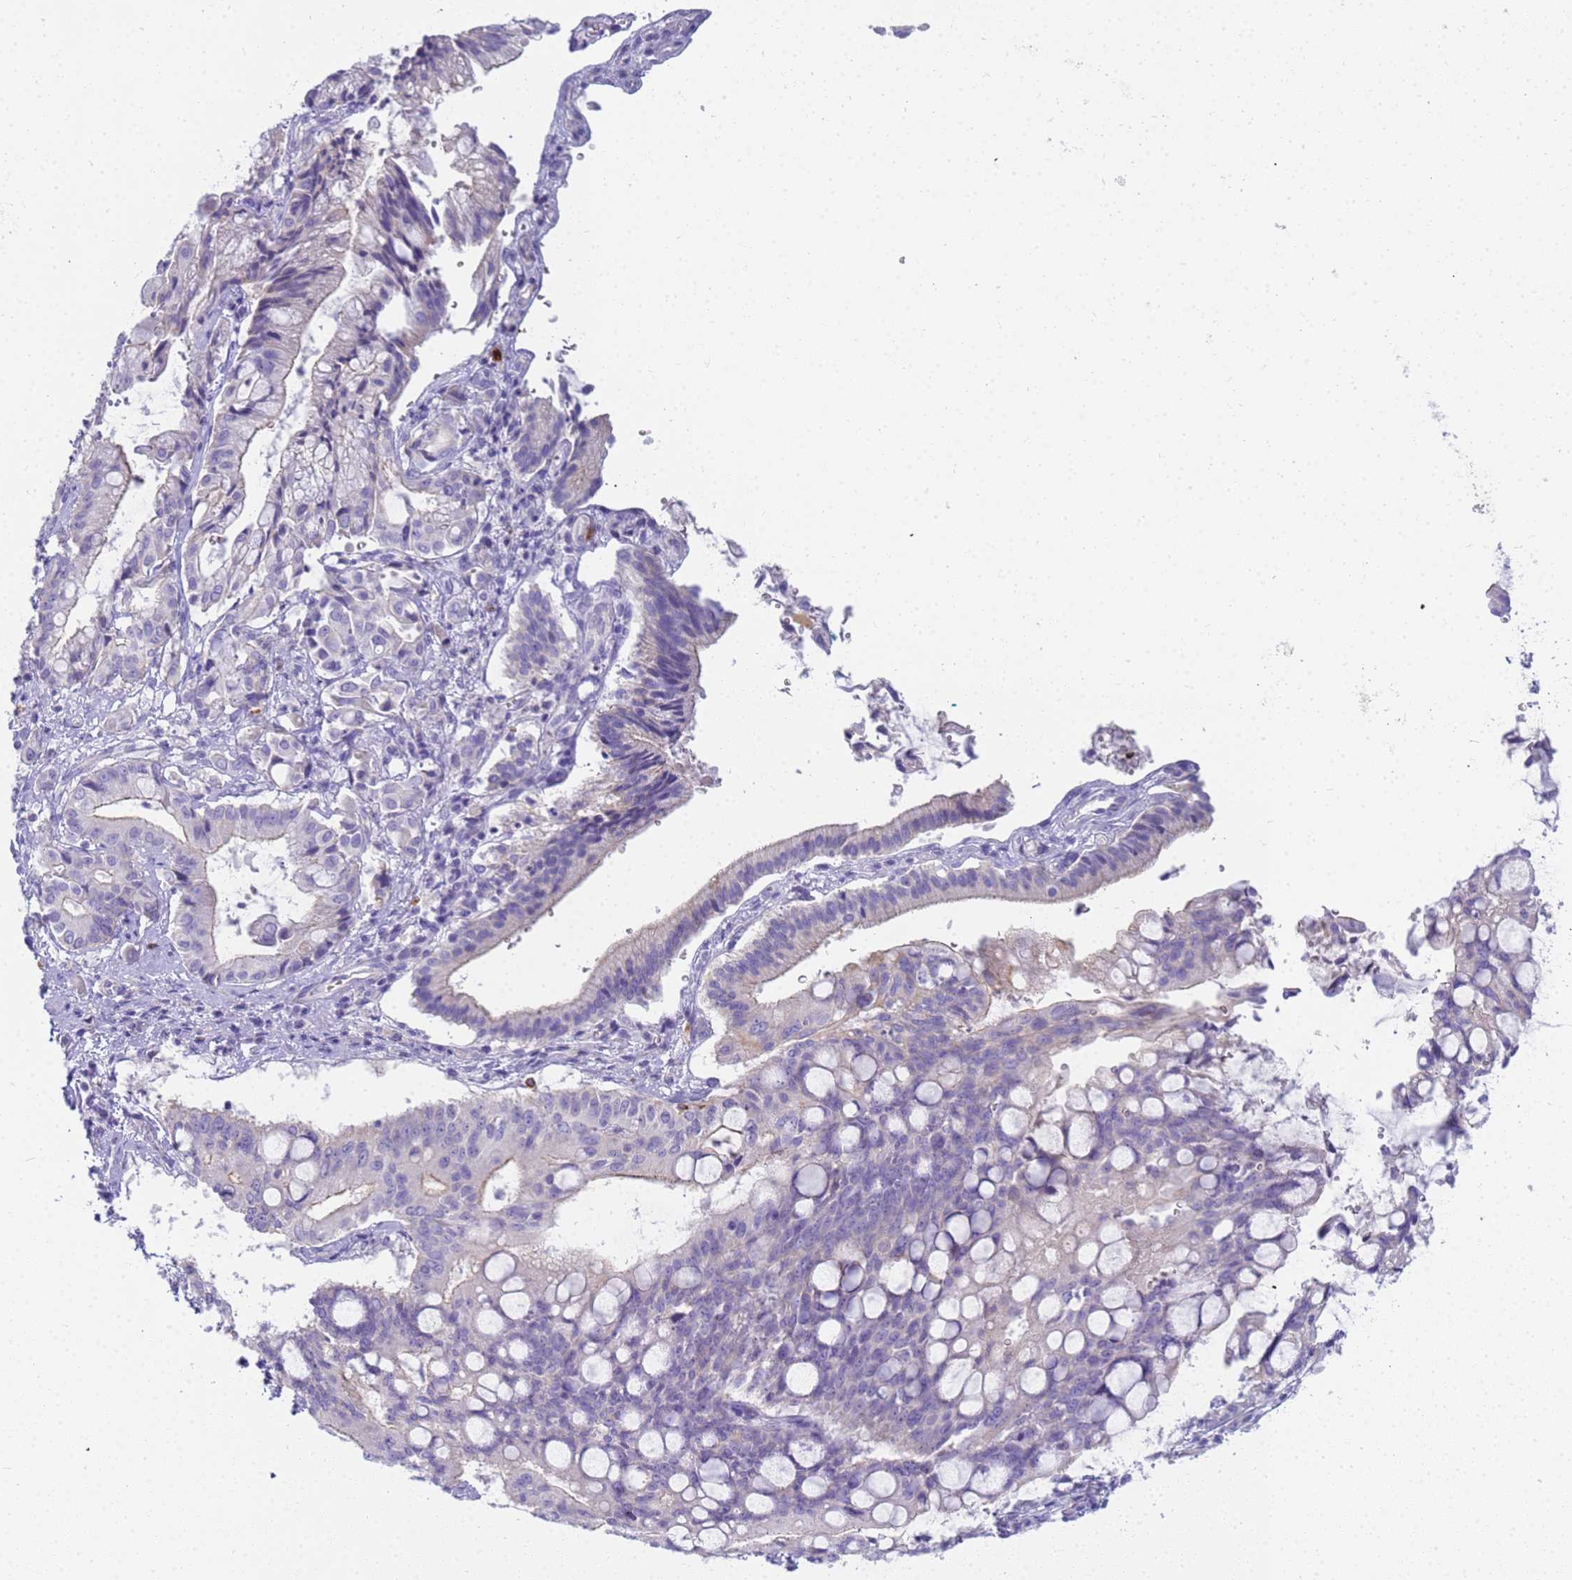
{"staining": {"intensity": "negative", "quantity": "none", "location": "none"}, "tissue": "pancreatic cancer", "cell_type": "Tumor cells", "image_type": "cancer", "snomed": [{"axis": "morphology", "description": "Adenocarcinoma, NOS"}, {"axis": "topography", "description": "Pancreas"}], "caption": "IHC of human pancreatic cancer displays no staining in tumor cells. (DAB (3,3'-diaminobenzidine) immunohistochemistry, high magnification).", "gene": "RNASE2", "patient": {"sex": "male", "age": 68}}